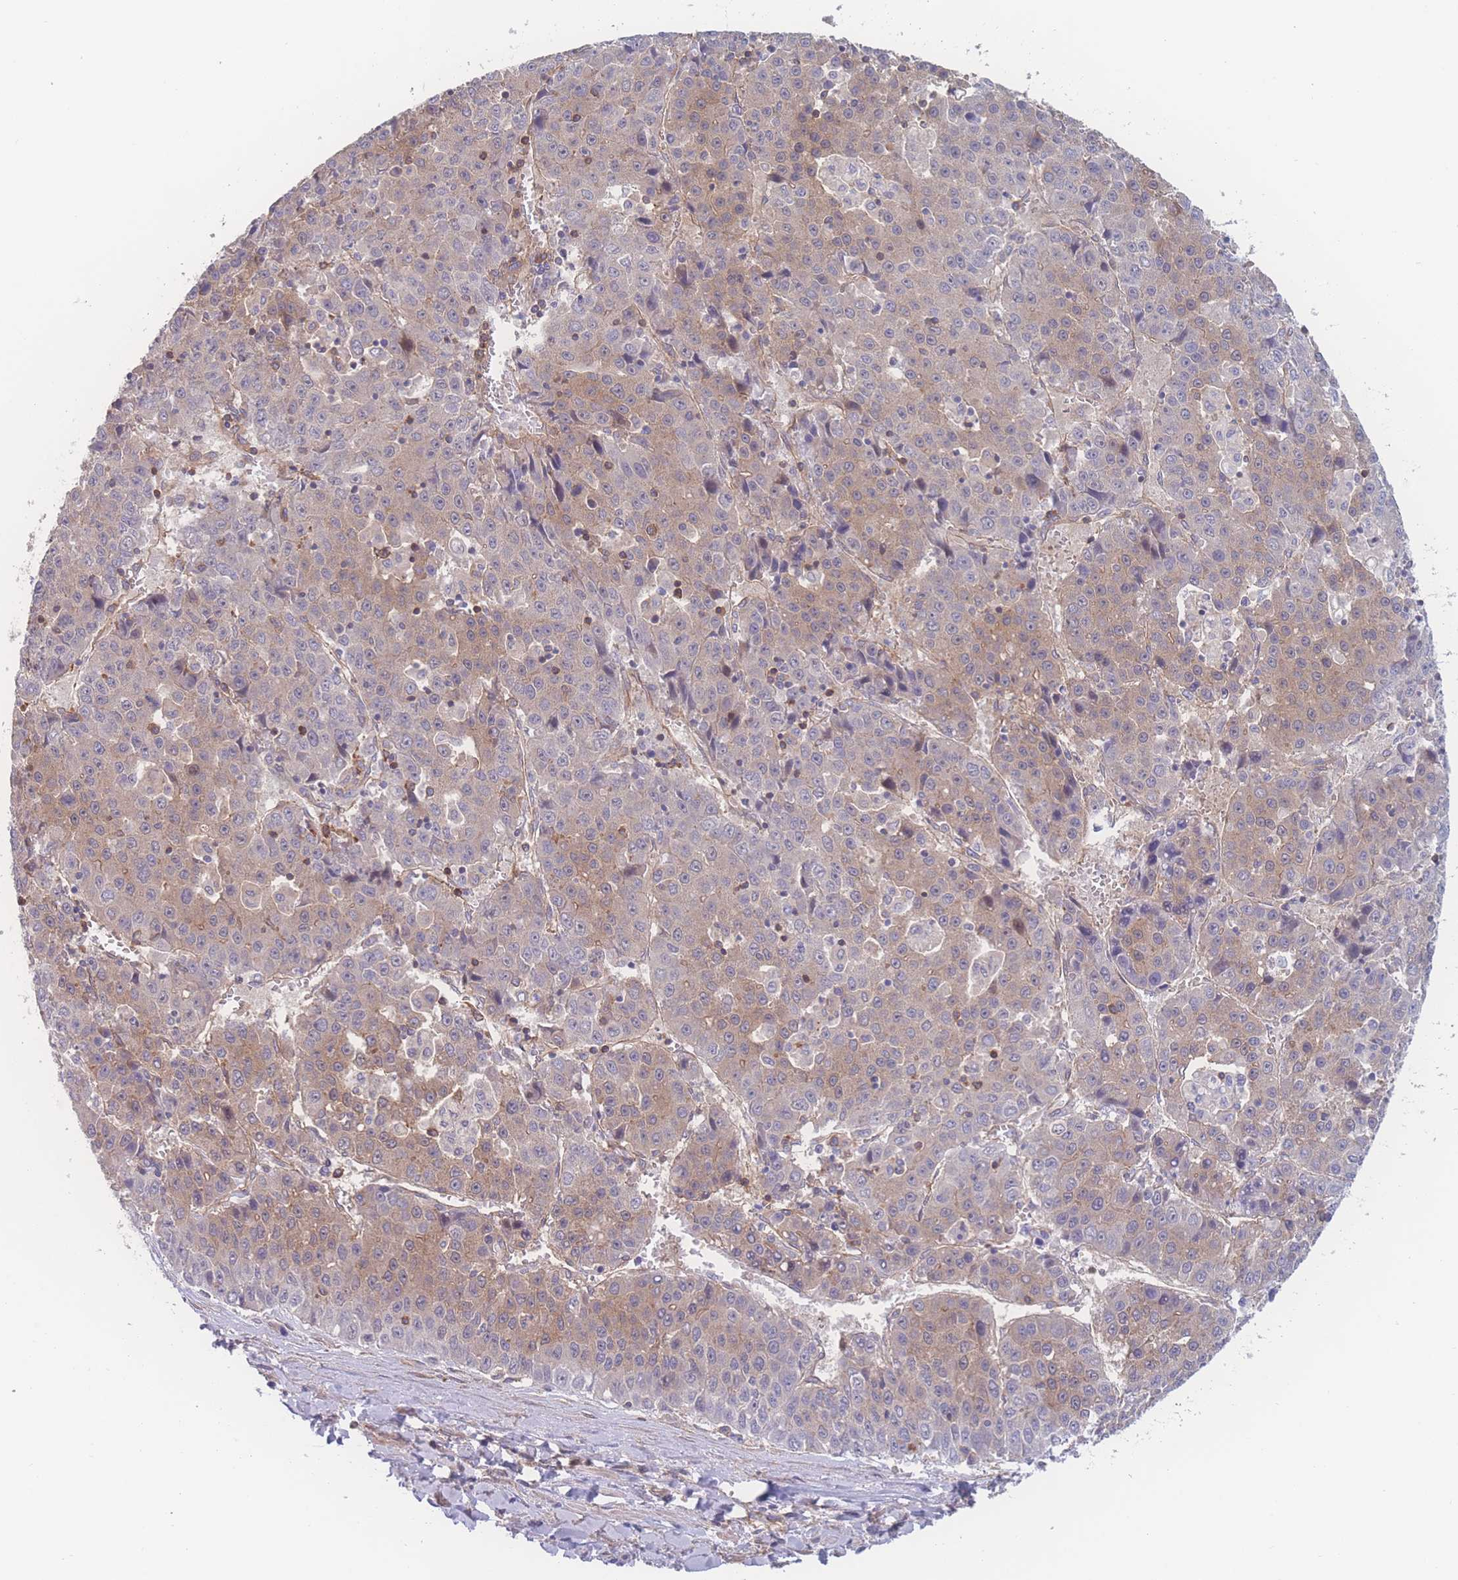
{"staining": {"intensity": "weak", "quantity": "25%-75%", "location": "cytoplasmic/membranous"}, "tissue": "liver cancer", "cell_type": "Tumor cells", "image_type": "cancer", "snomed": [{"axis": "morphology", "description": "Carcinoma, Hepatocellular, NOS"}, {"axis": "topography", "description": "Liver"}], "caption": "Liver hepatocellular carcinoma stained for a protein (brown) demonstrates weak cytoplasmic/membranous positive staining in about 25%-75% of tumor cells.", "gene": "CFAP97", "patient": {"sex": "female", "age": 53}}